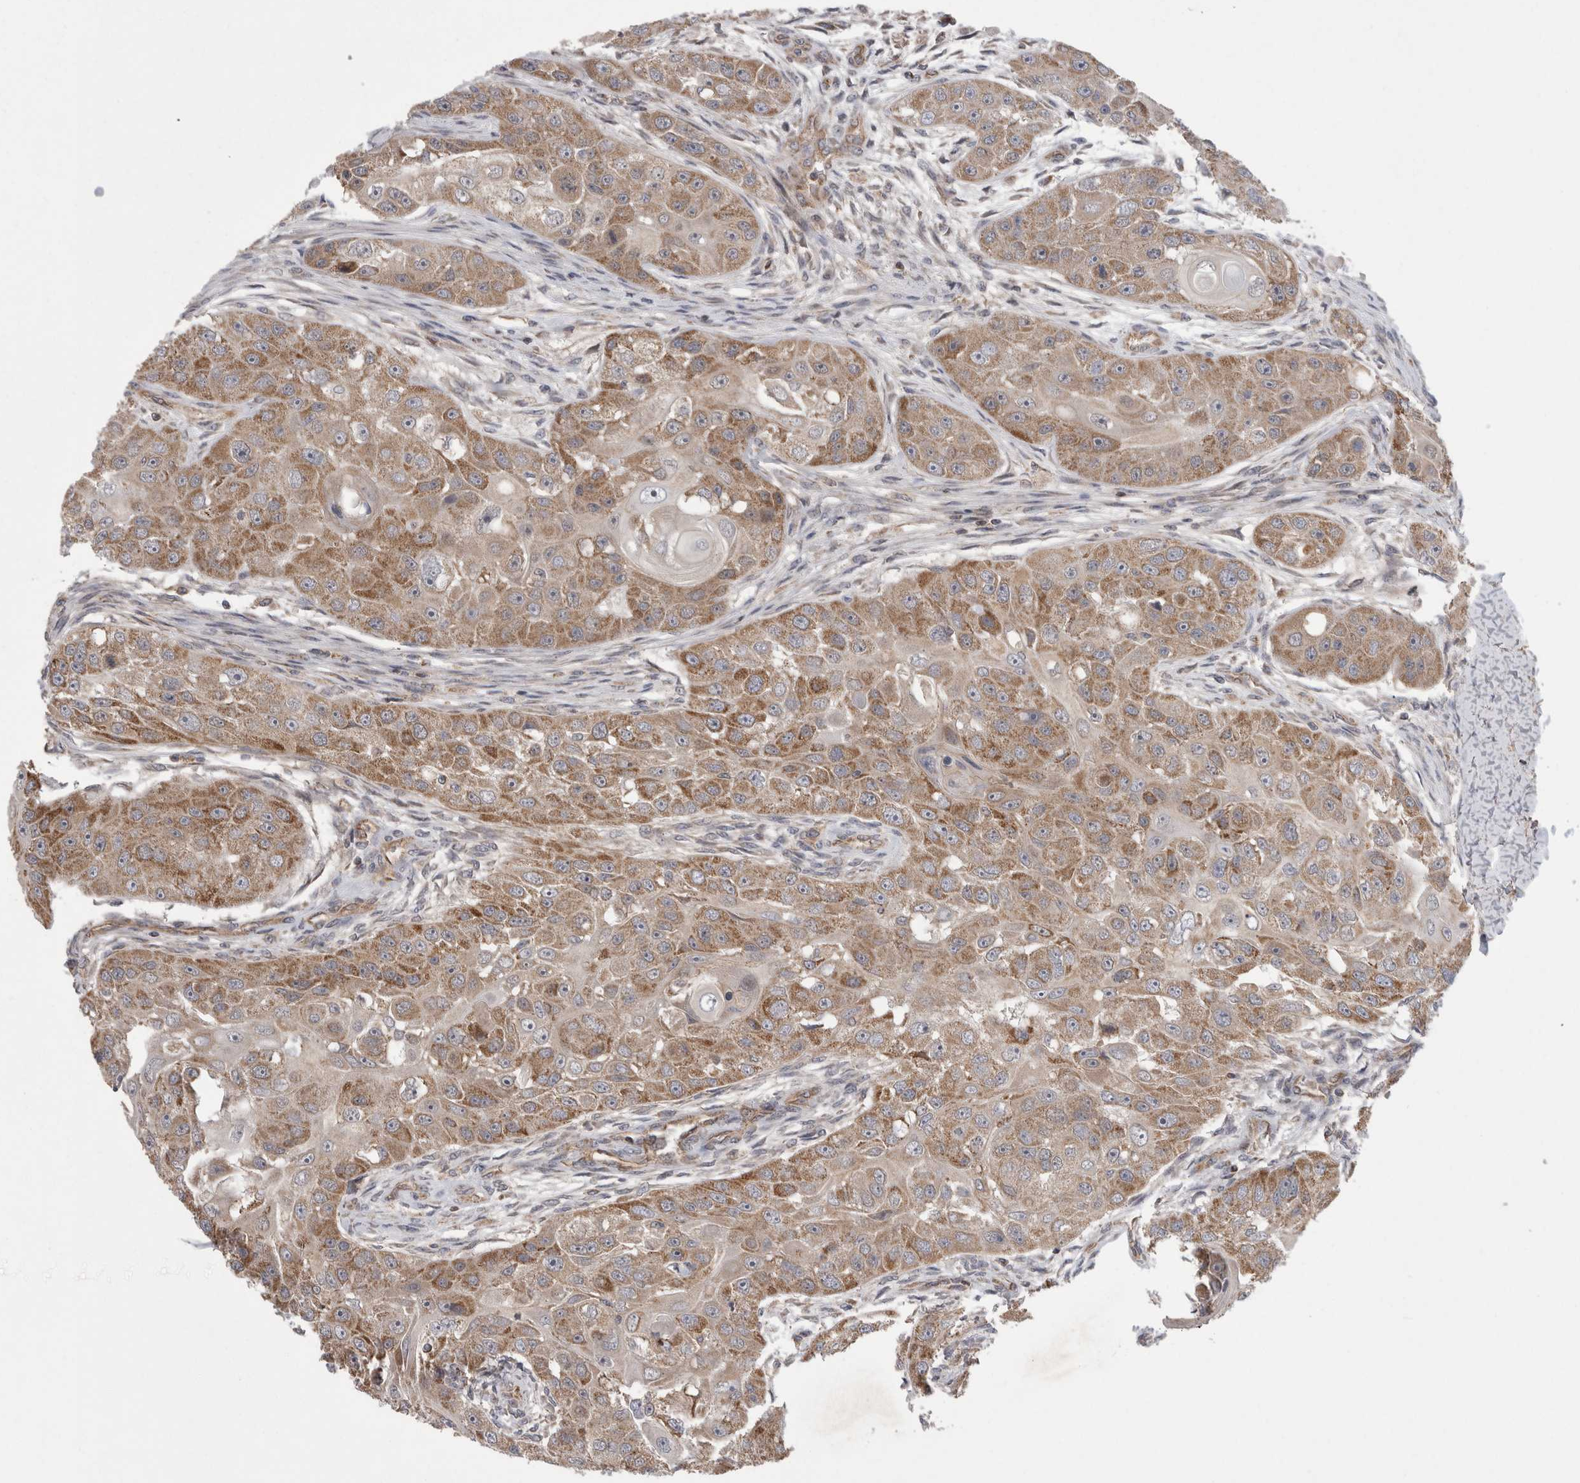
{"staining": {"intensity": "moderate", "quantity": ">75%", "location": "cytoplasmic/membranous"}, "tissue": "head and neck cancer", "cell_type": "Tumor cells", "image_type": "cancer", "snomed": [{"axis": "morphology", "description": "Normal tissue, NOS"}, {"axis": "morphology", "description": "Squamous cell carcinoma, NOS"}, {"axis": "topography", "description": "Skeletal muscle"}, {"axis": "topography", "description": "Head-Neck"}], "caption": "Head and neck cancer (squamous cell carcinoma) stained for a protein (brown) shows moderate cytoplasmic/membranous positive positivity in about >75% of tumor cells.", "gene": "DARS2", "patient": {"sex": "male", "age": 51}}